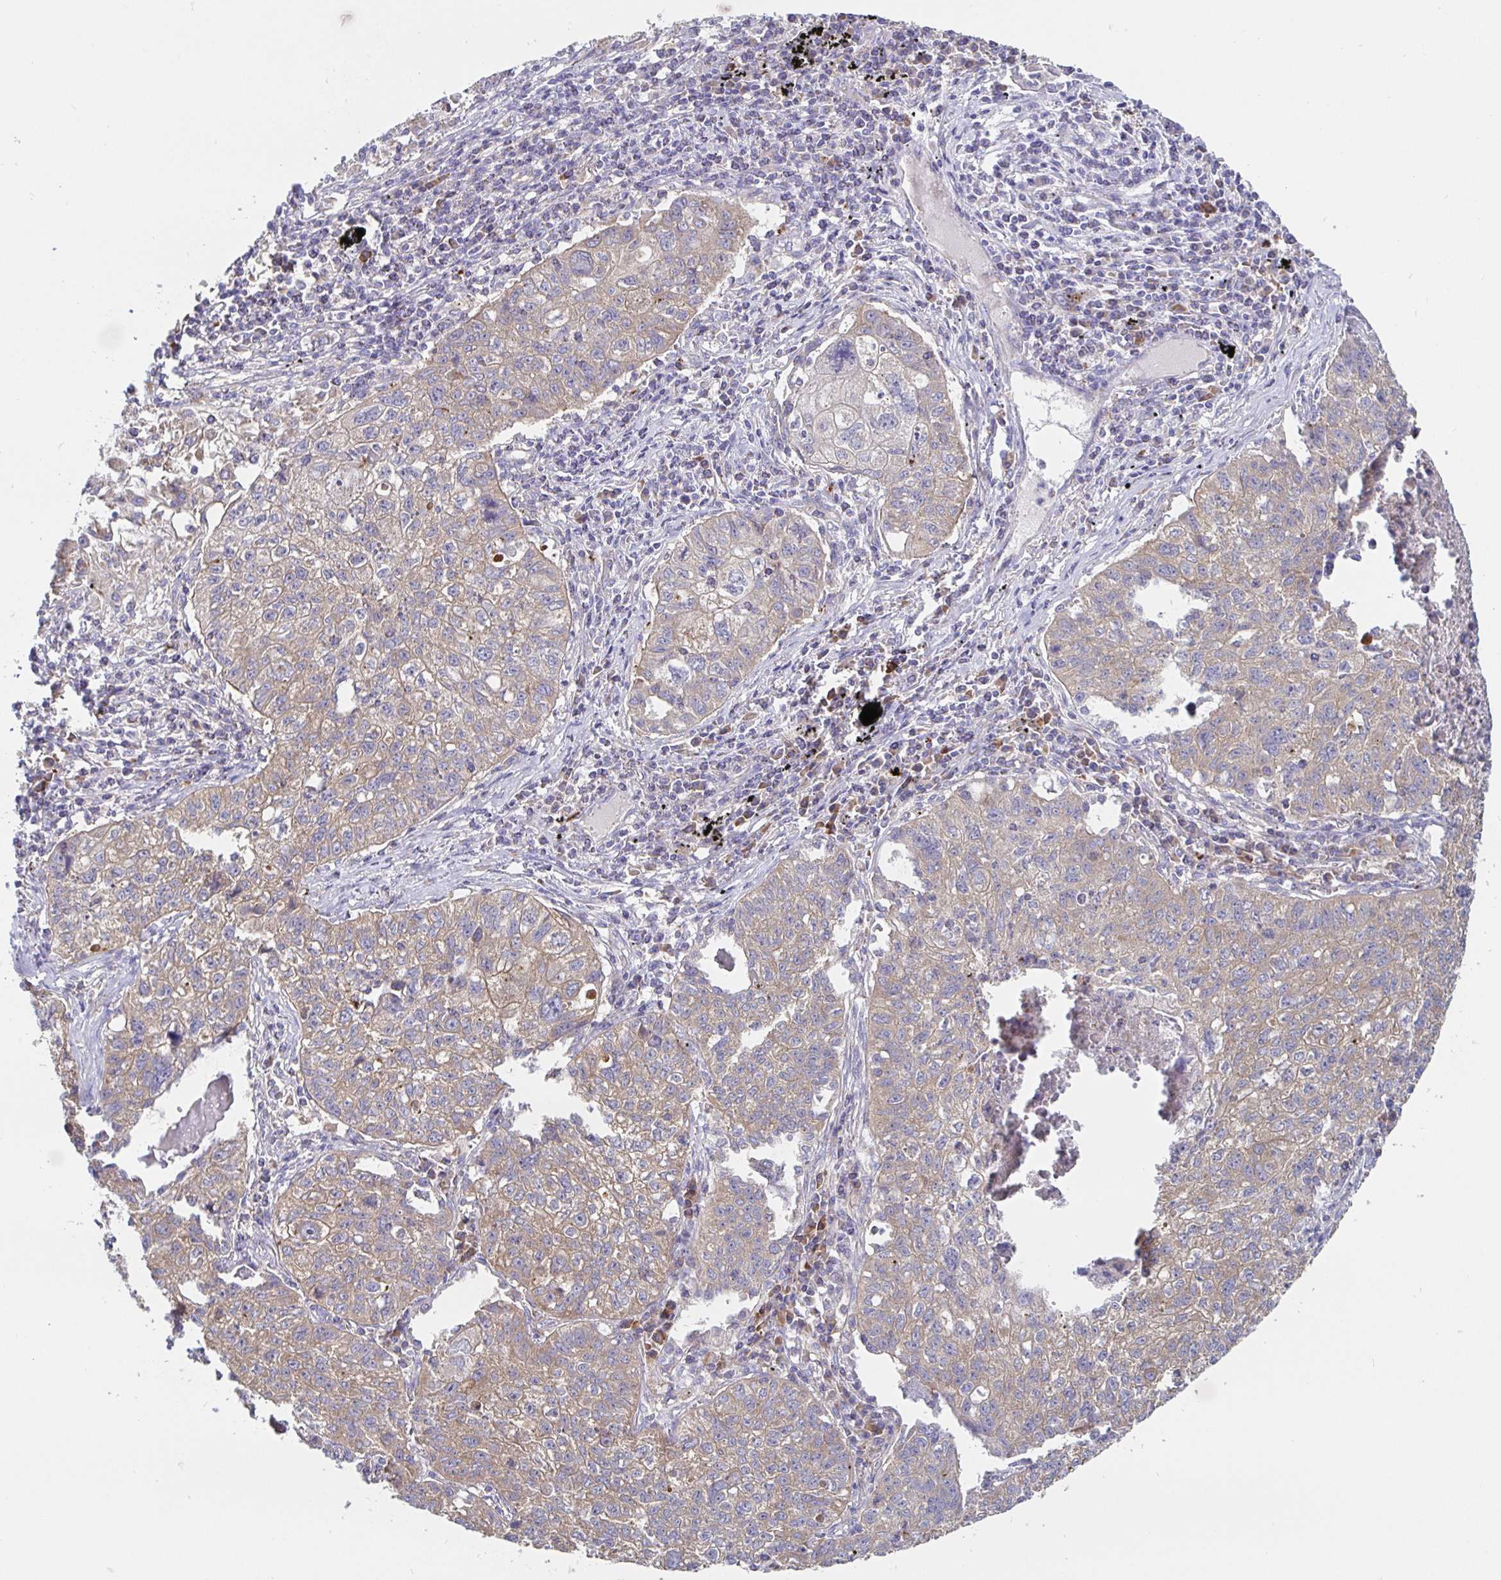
{"staining": {"intensity": "weak", "quantity": "25%-75%", "location": "cytoplasmic/membranous"}, "tissue": "lung cancer", "cell_type": "Tumor cells", "image_type": "cancer", "snomed": [{"axis": "morphology", "description": "Normal morphology"}, {"axis": "morphology", "description": "Aneuploidy"}, {"axis": "morphology", "description": "Squamous cell carcinoma, NOS"}, {"axis": "topography", "description": "Lymph node"}, {"axis": "topography", "description": "Lung"}], "caption": "This photomicrograph displays IHC staining of human squamous cell carcinoma (lung), with low weak cytoplasmic/membranous expression in approximately 25%-75% of tumor cells.", "gene": "PRDX3", "patient": {"sex": "female", "age": 76}}